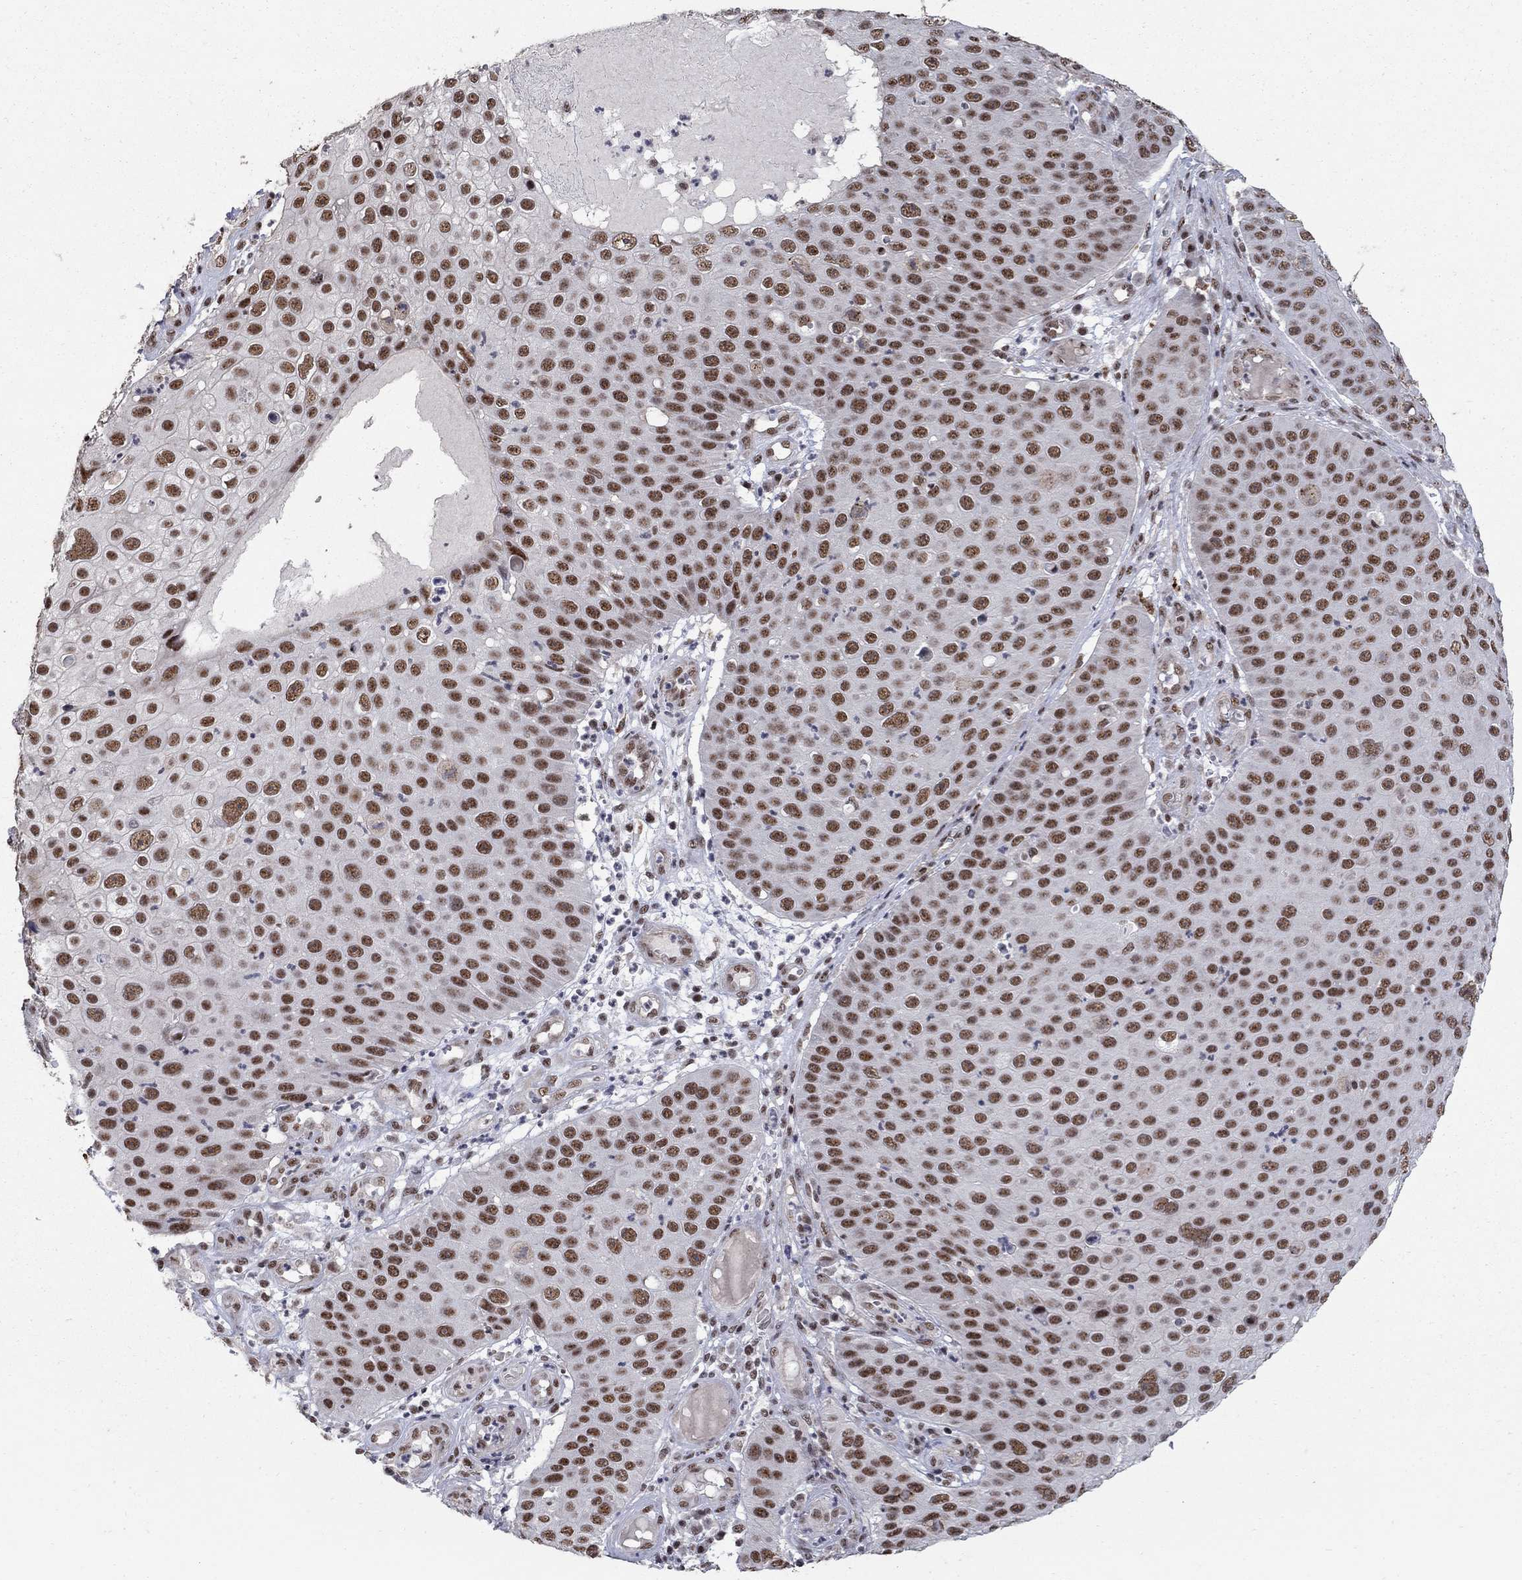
{"staining": {"intensity": "moderate", "quantity": ">75%", "location": "nuclear"}, "tissue": "skin cancer", "cell_type": "Tumor cells", "image_type": "cancer", "snomed": [{"axis": "morphology", "description": "Squamous cell carcinoma, NOS"}, {"axis": "topography", "description": "Skin"}], "caption": "Moderate nuclear expression is identified in approximately >75% of tumor cells in squamous cell carcinoma (skin).", "gene": "PNISR", "patient": {"sex": "male", "age": 71}}